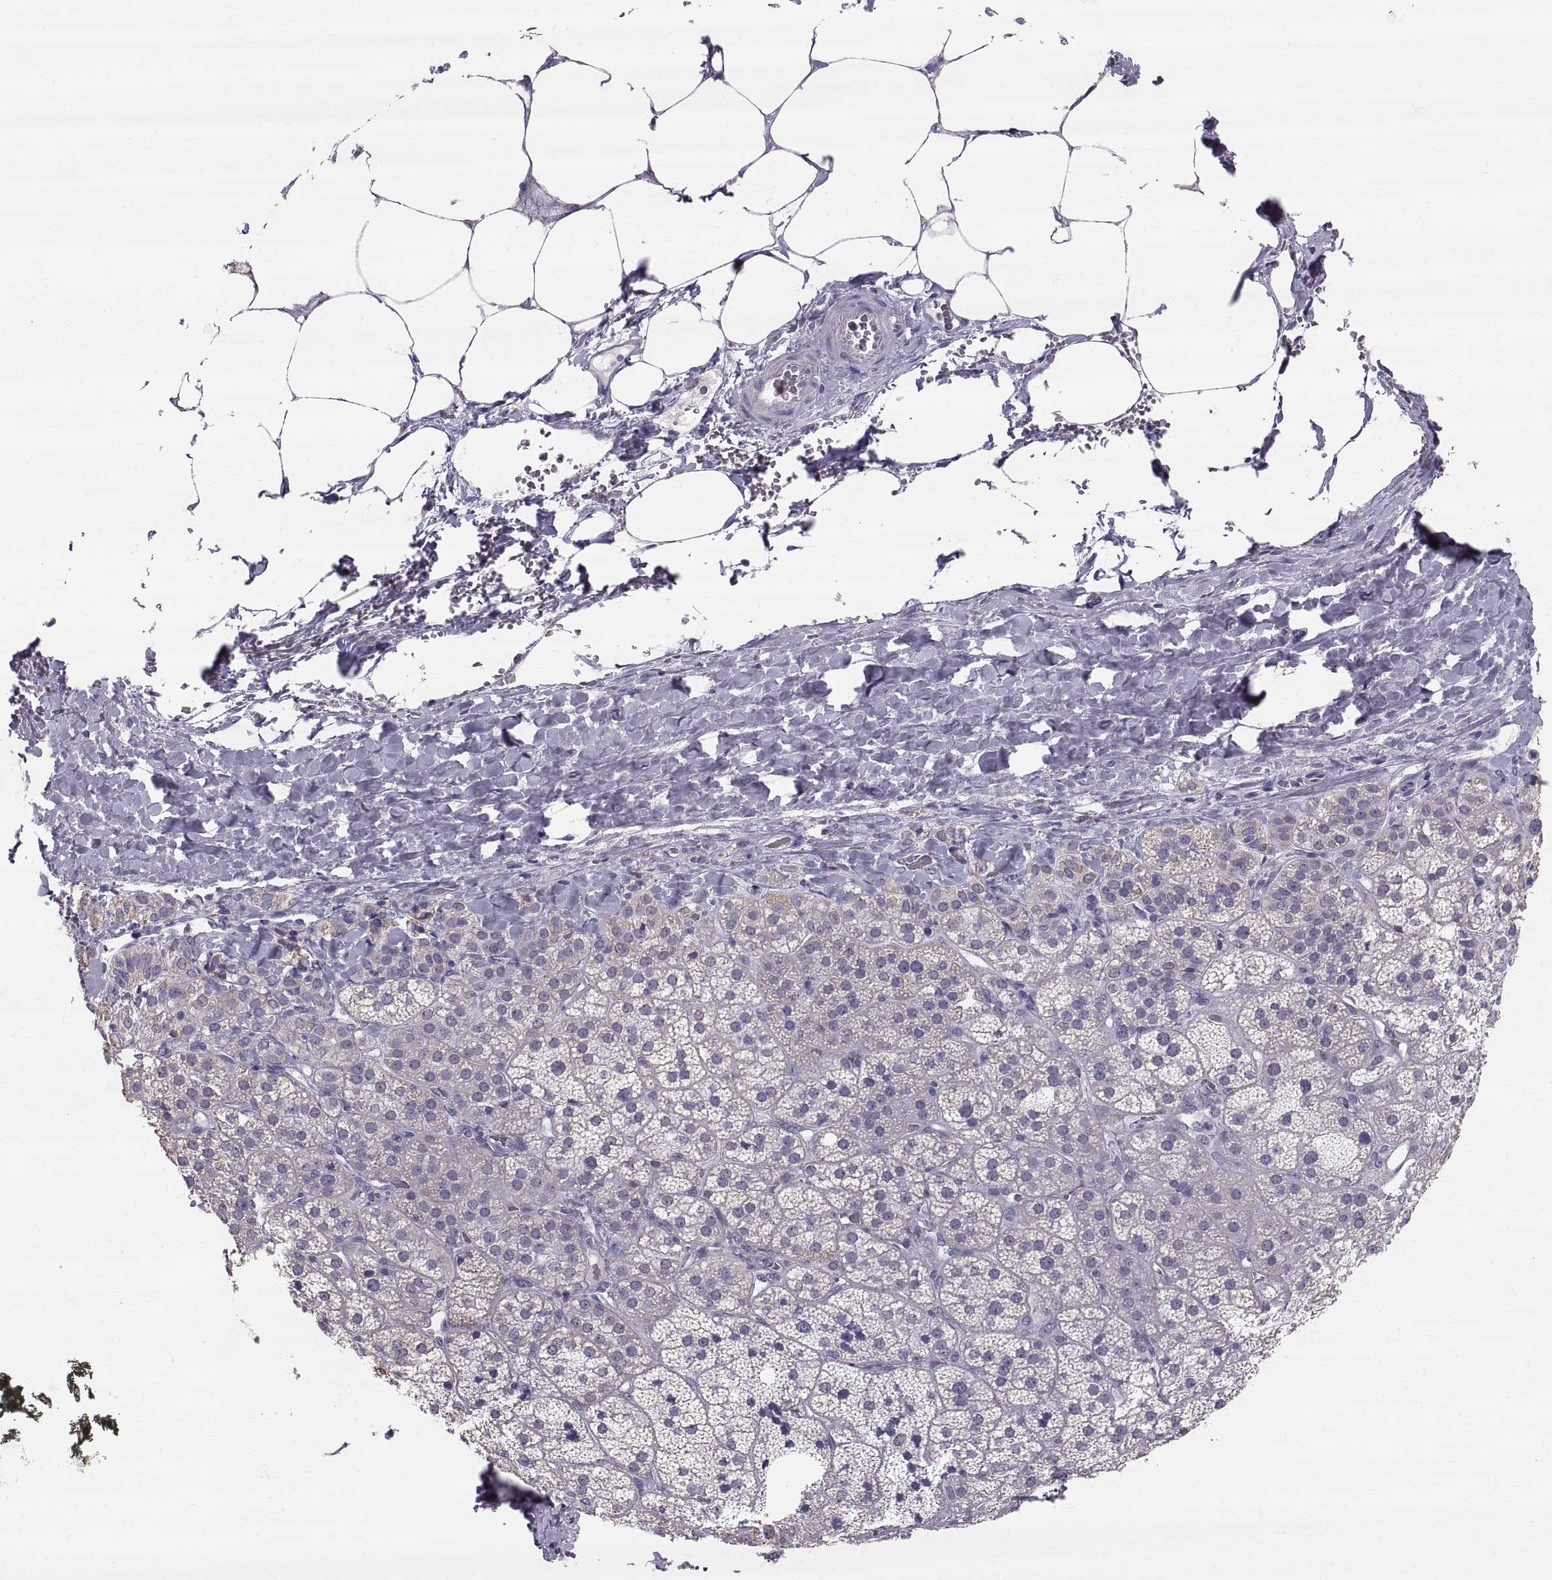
{"staining": {"intensity": "weak", "quantity": "<25%", "location": "cytoplasmic/membranous"}, "tissue": "adrenal gland", "cell_type": "Glandular cells", "image_type": "normal", "snomed": [{"axis": "morphology", "description": "Normal tissue, NOS"}, {"axis": "topography", "description": "Adrenal gland"}], "caption": "Immunohistochemical staining of benign human adrenal gland exhibits no significant positivity in glandular cells. (DAB (3,3'-diaminobenzidine) IHC, high magnification).", "gene": "STMND1", "patient": {"sex": "male", "age": 57}}